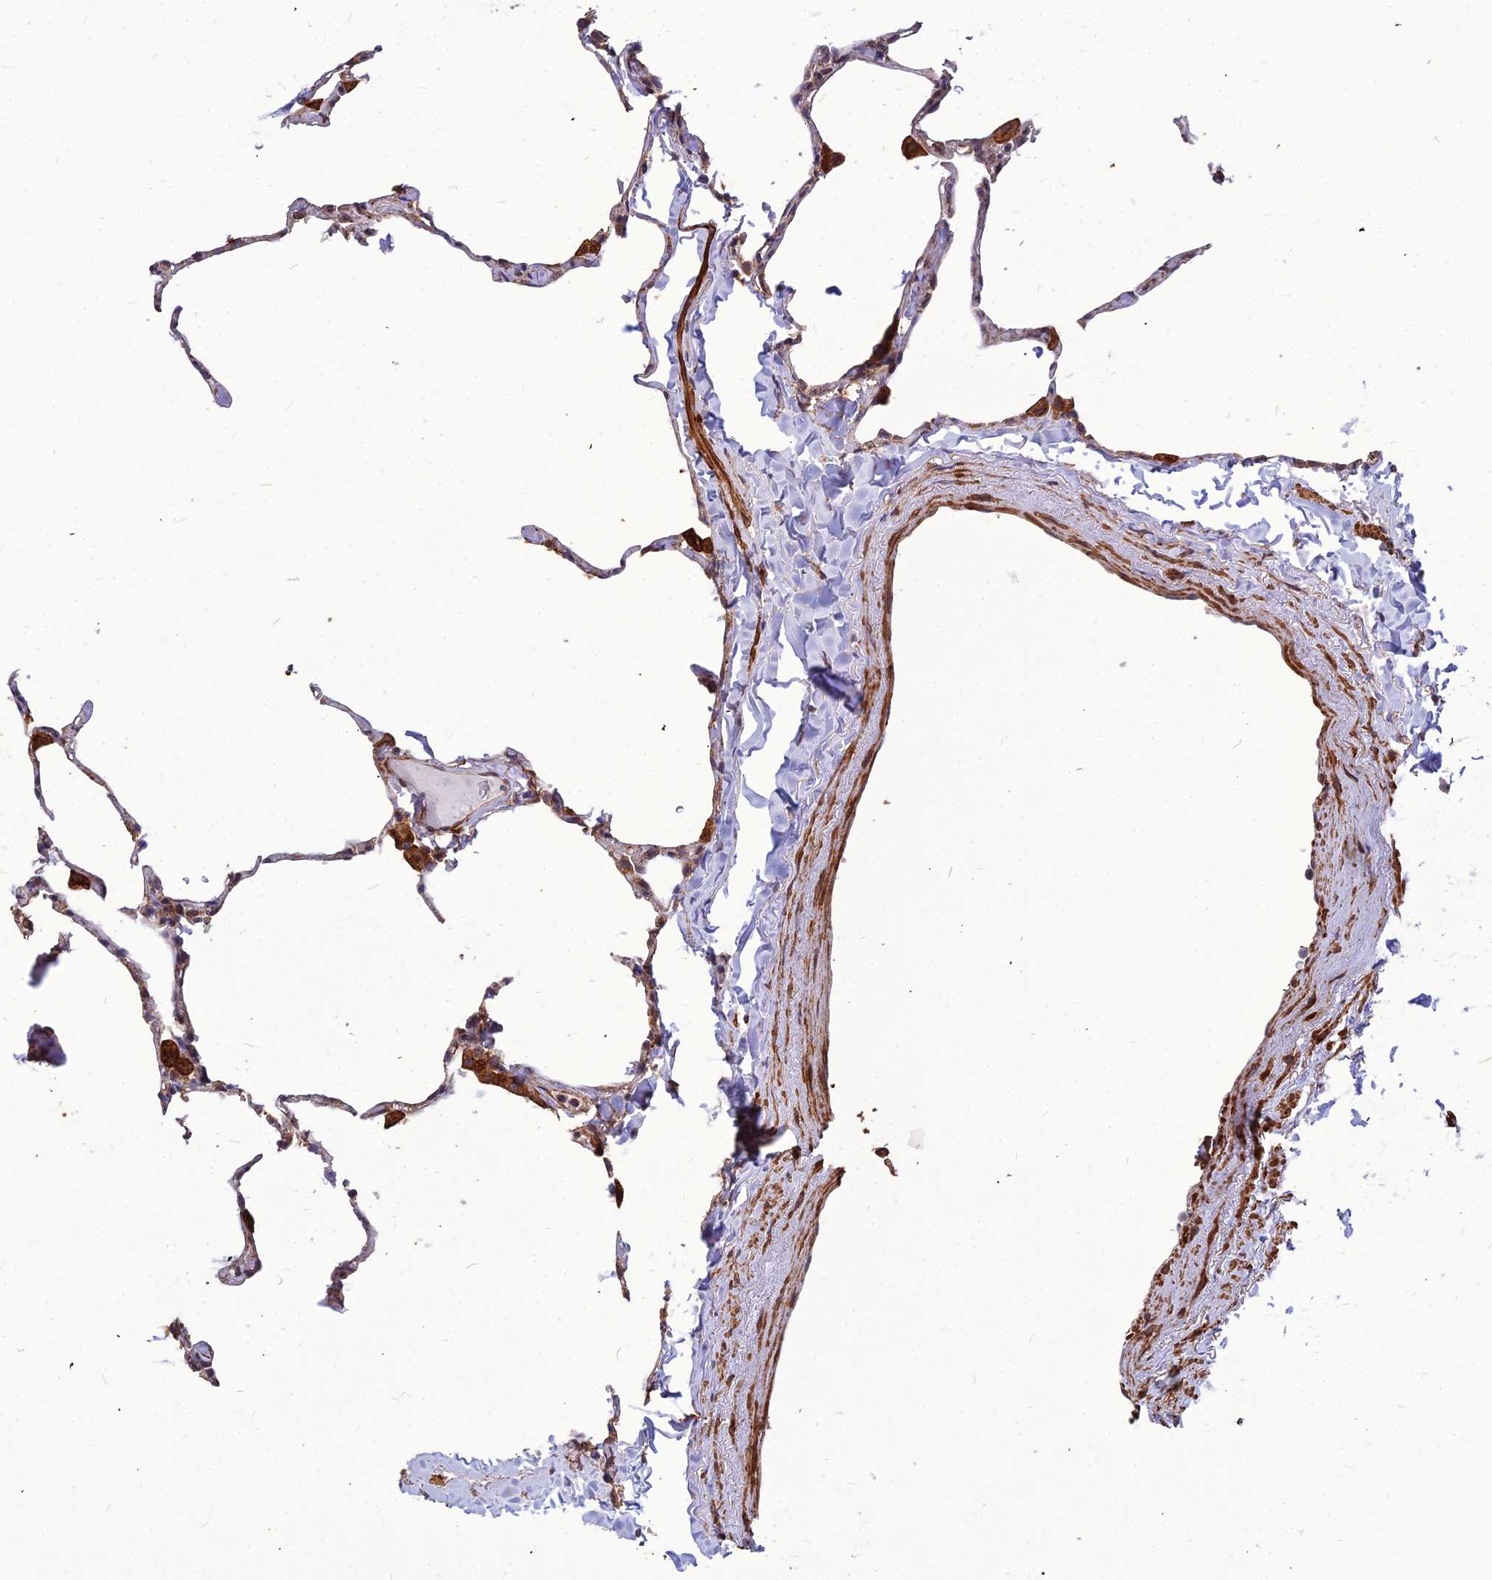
{"staining": {"intensity": "negative", "quantity": "none", "location": "none"}, "tissue": "lung", "cell_type": "Alveolar cells", "image_type": "normal", "snomed": [{"axis": "morphology", "description": "Normal tissue, NOS"}, {"axis": "topography", "description": "Lung"}], "caption": "Immunohistochemistry (IHC) photomicrograph of unremarkable lung: lung stained with DAB demonstrates no significant protein expression in alveolar cells.", "gene": "LEKR1", "patient": {"sex": "male", "age": 65}}